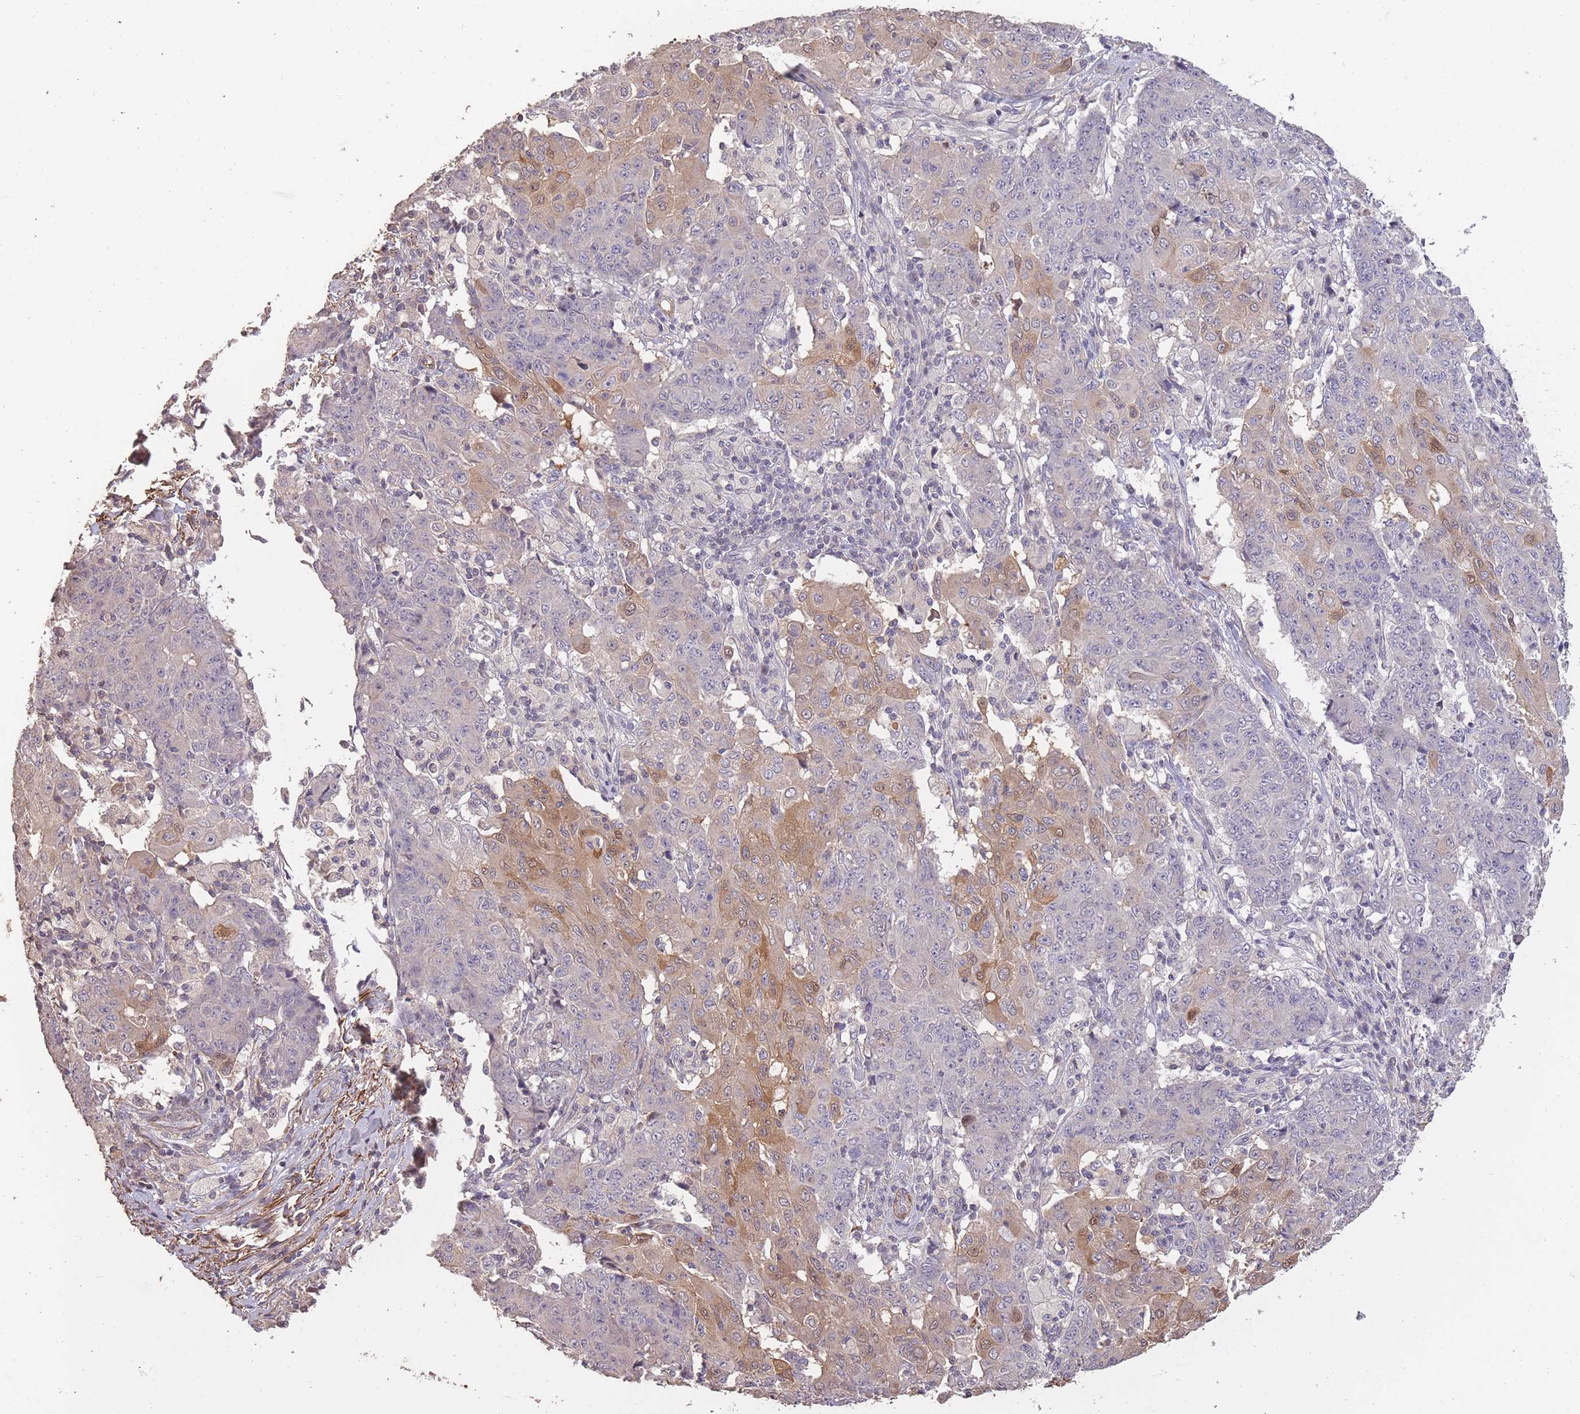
{"staining": {"intensity": "moderate", "quantity": "<25%", "location": "cytoplasmic/membranous"}, "tissue": "ovarian cancer", "cell_type": "Tumor cells", "image_type": "cancer", "snomed": [{"axis": "morphology", "description": "Carcinoma, endometroid"}, {"axis": "topography", "description": "Ovary"}], "caption": "Ovarian cancer (endometroid carcinoma) stained for a protein (brown) demonstrates moderate cytoplasmic/membranous positive staining in approximately <25% of tumor cells.", "gene": "NLRC4", "patient": {"sex": "female", "age": 42}}